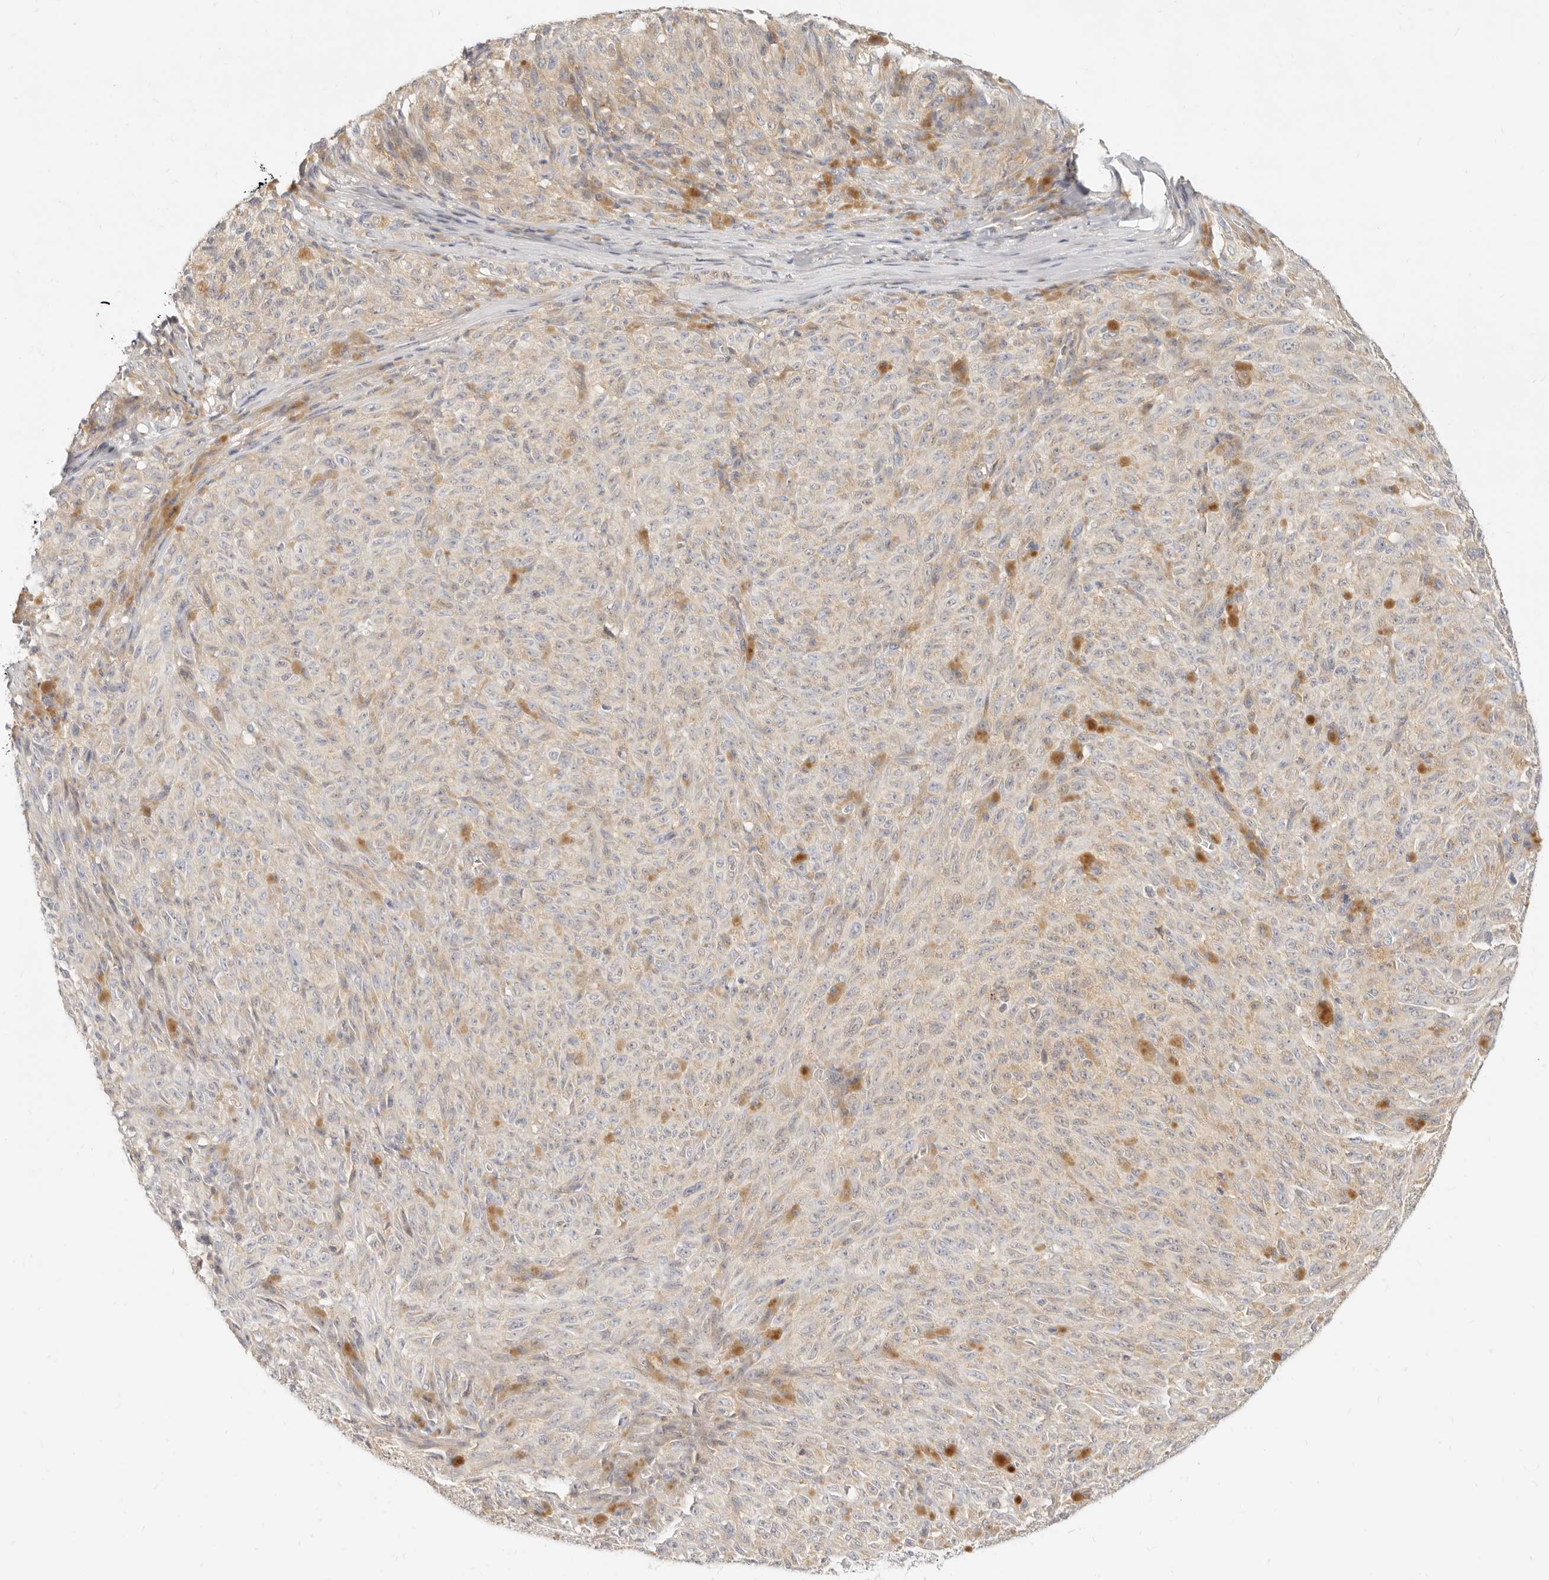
{"staining": {"intensity": "weak", "quantity": "<25%", "location": "cytoplasmic/membranous"}, "tissue": "melanoma", "cell_type": "Tumor cells", "image_type": "cancer", "snomed": [{"axis": "morphology", "description": "Malignant melanoma, NOS"}, {"axis": "topography", "description": "Skin"}], "caption": "This is an immunohistochemistry (IHC) photomicrograph of human malignant melanoma. There is no expression in tumor cells.", "gene": "LTB4R2", "patient": {"sex": "female", "age": 82}}